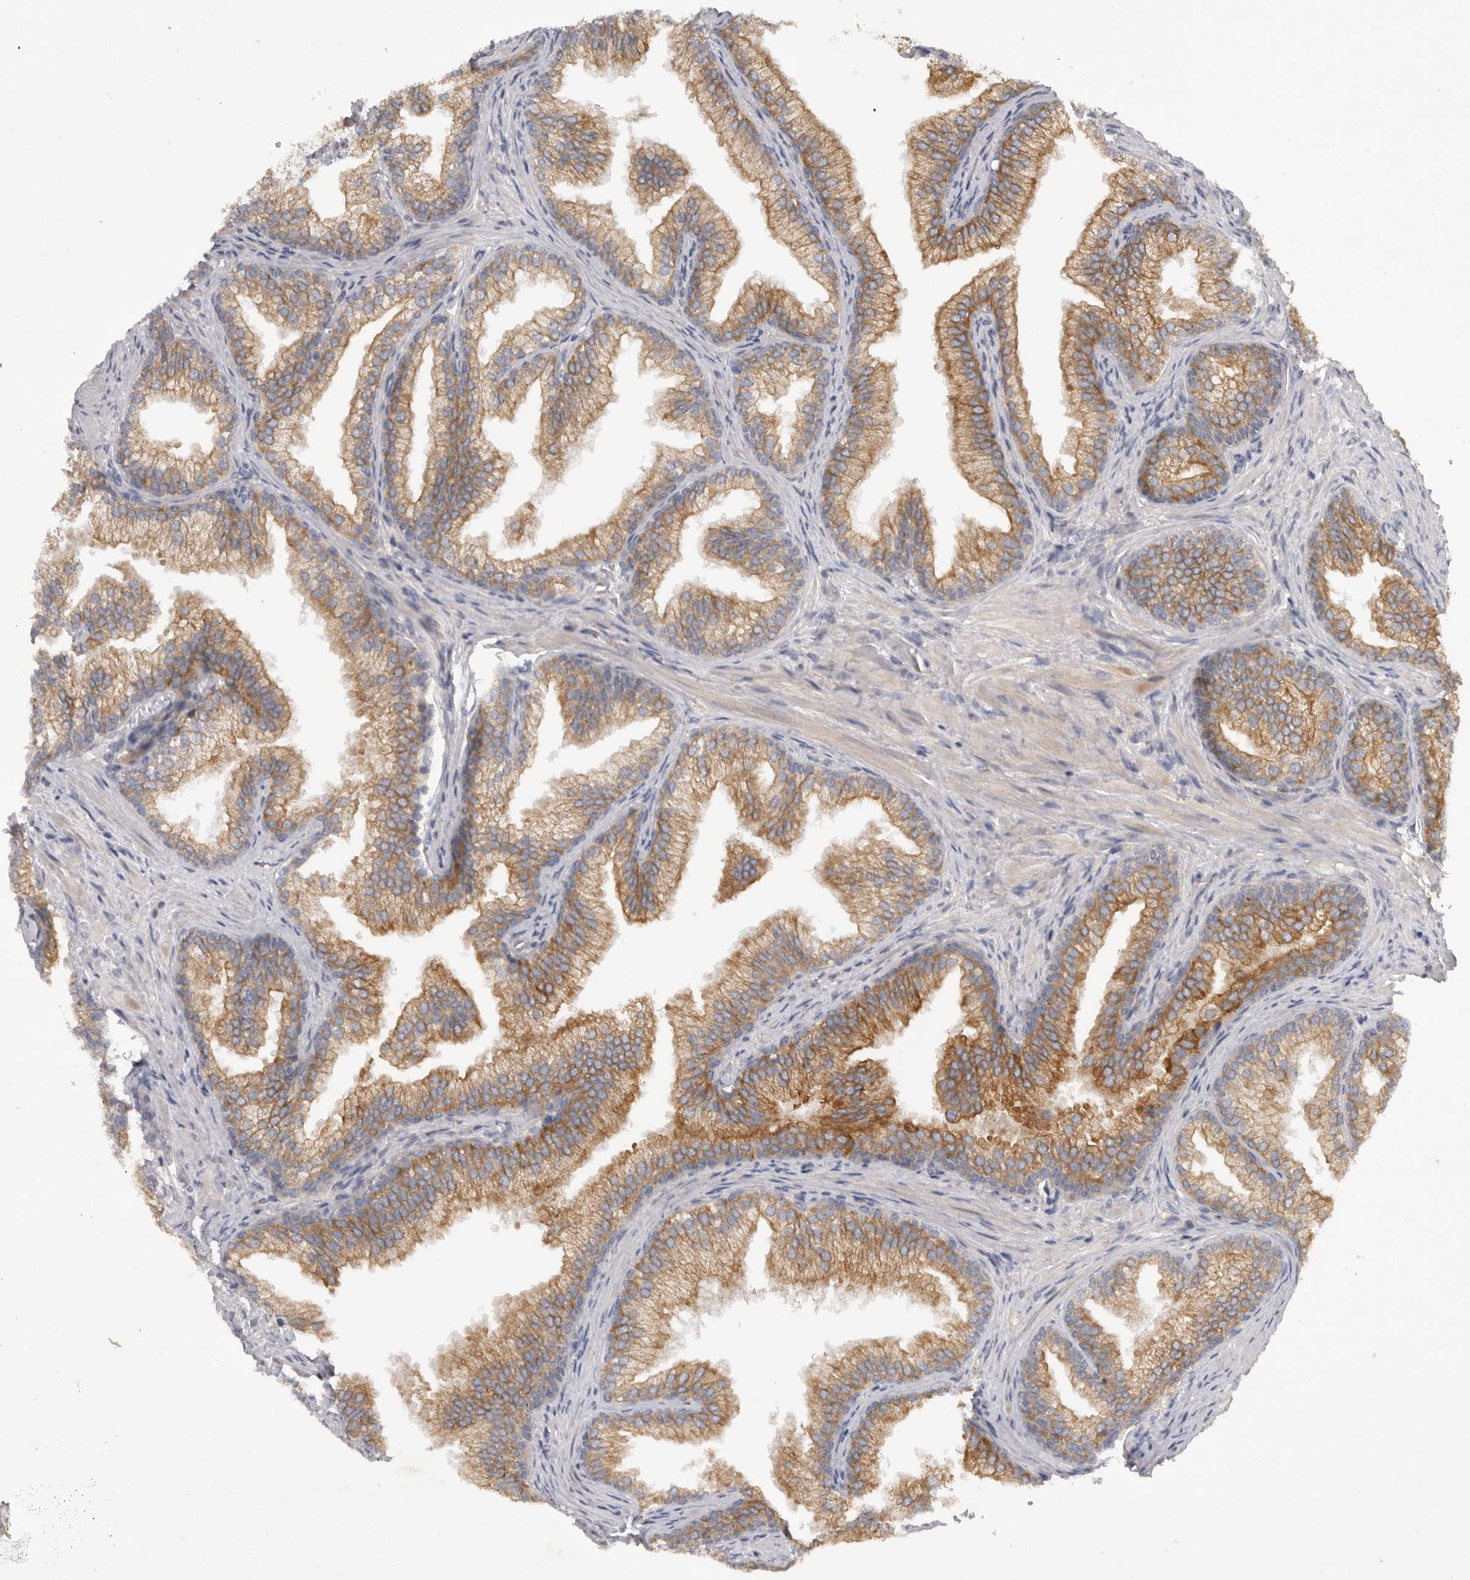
{"staining": {"intensity": "strong", "quantity": "25%-75%", "location": "cytoplasmic/membranous"}, "tissue": "prostate", "cell_type": "Glandular cells", "image_type": "normal", "snomed": [{"axis": "morphology", "description": "Normal tissue, NOS"}, {"axis": "topography", "description": "Prostate"}], "caption": "This is an image of IHC staining of unremarkable prostate, which shows strong positivity in the cytoplasmic/membranous of glandular cells.", "gene": "DHDDS", "patient": {"sex": "male", "age": 76}}